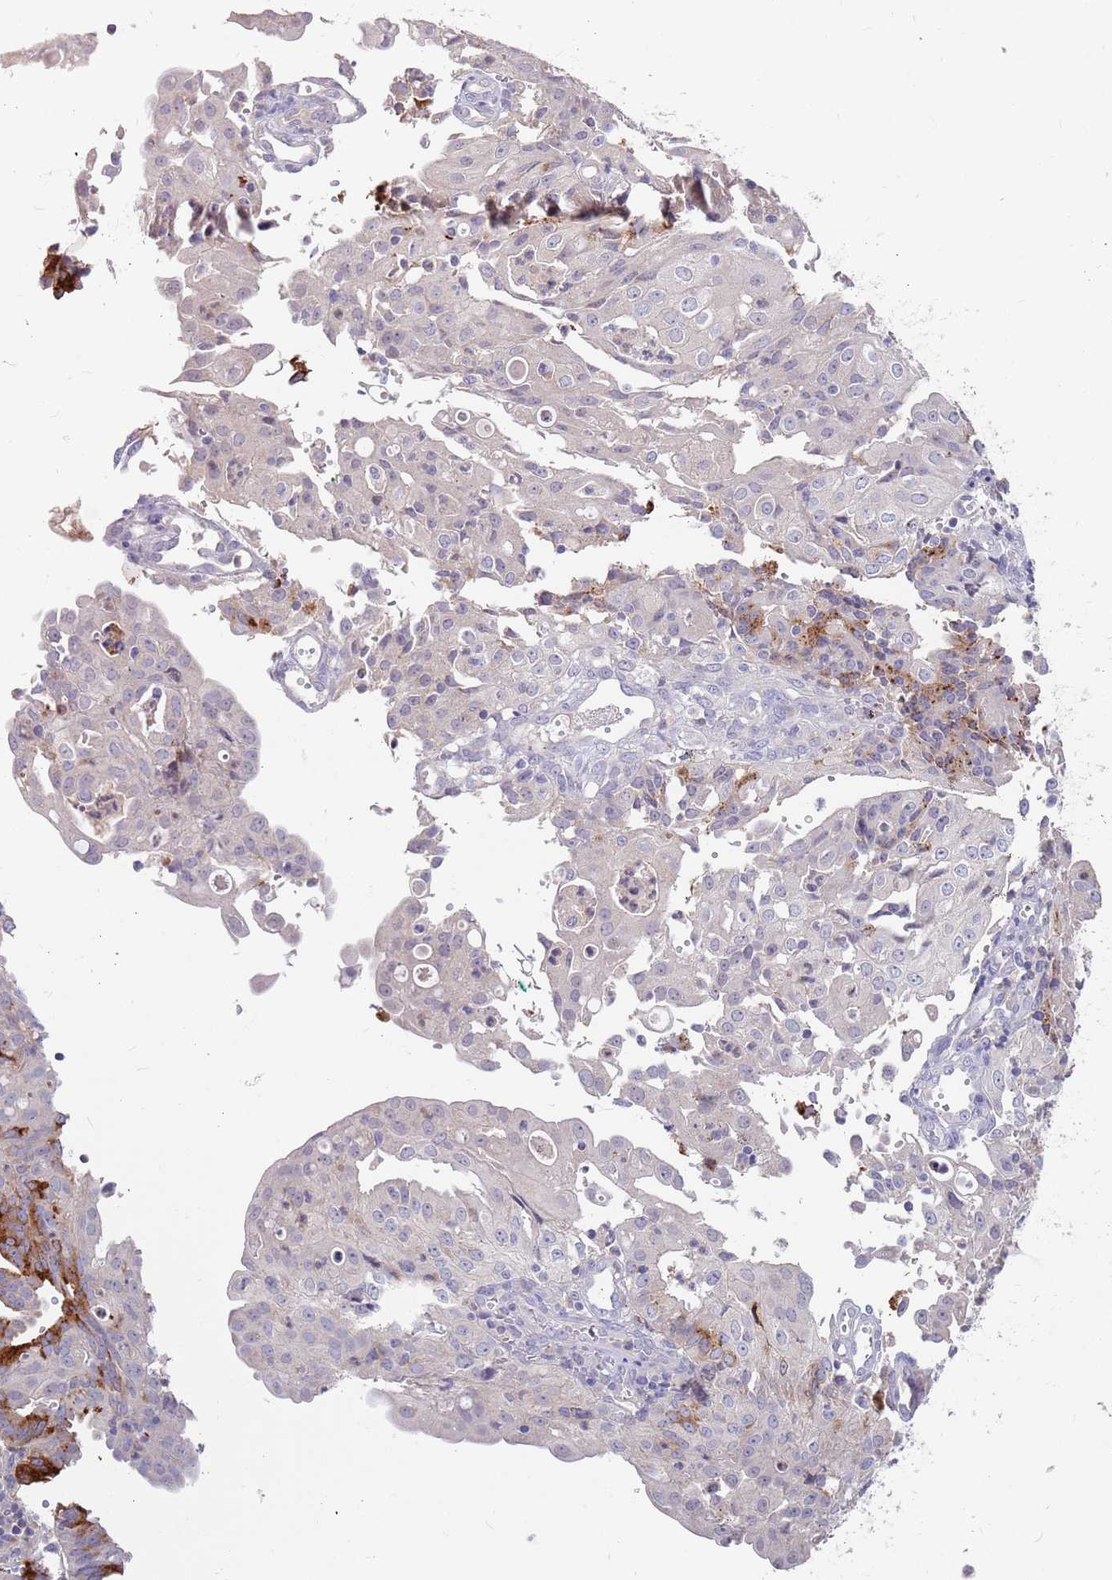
{"staining": {"intensity": "strong", "quantity": ">75%", "location": "cytoplasmic/membranous"}, "tissue": "endometrial cancer", "cell_type": "Tumor cells", "image_type": "cancer", "snomed": [{"axis": "morphology", "description": "Adenocarcinoma, NOS"}, {"axis": "topography", "description": "Endometrium"}], "caption": "Human endometrial adenocarcinoma stained with a brown dye exhibits strong cytoplasmic/membranous positive positivity in about >75% of tumor cells.", "gene": "BORCS5", "patient": {"sex": "female", "age": 56}}